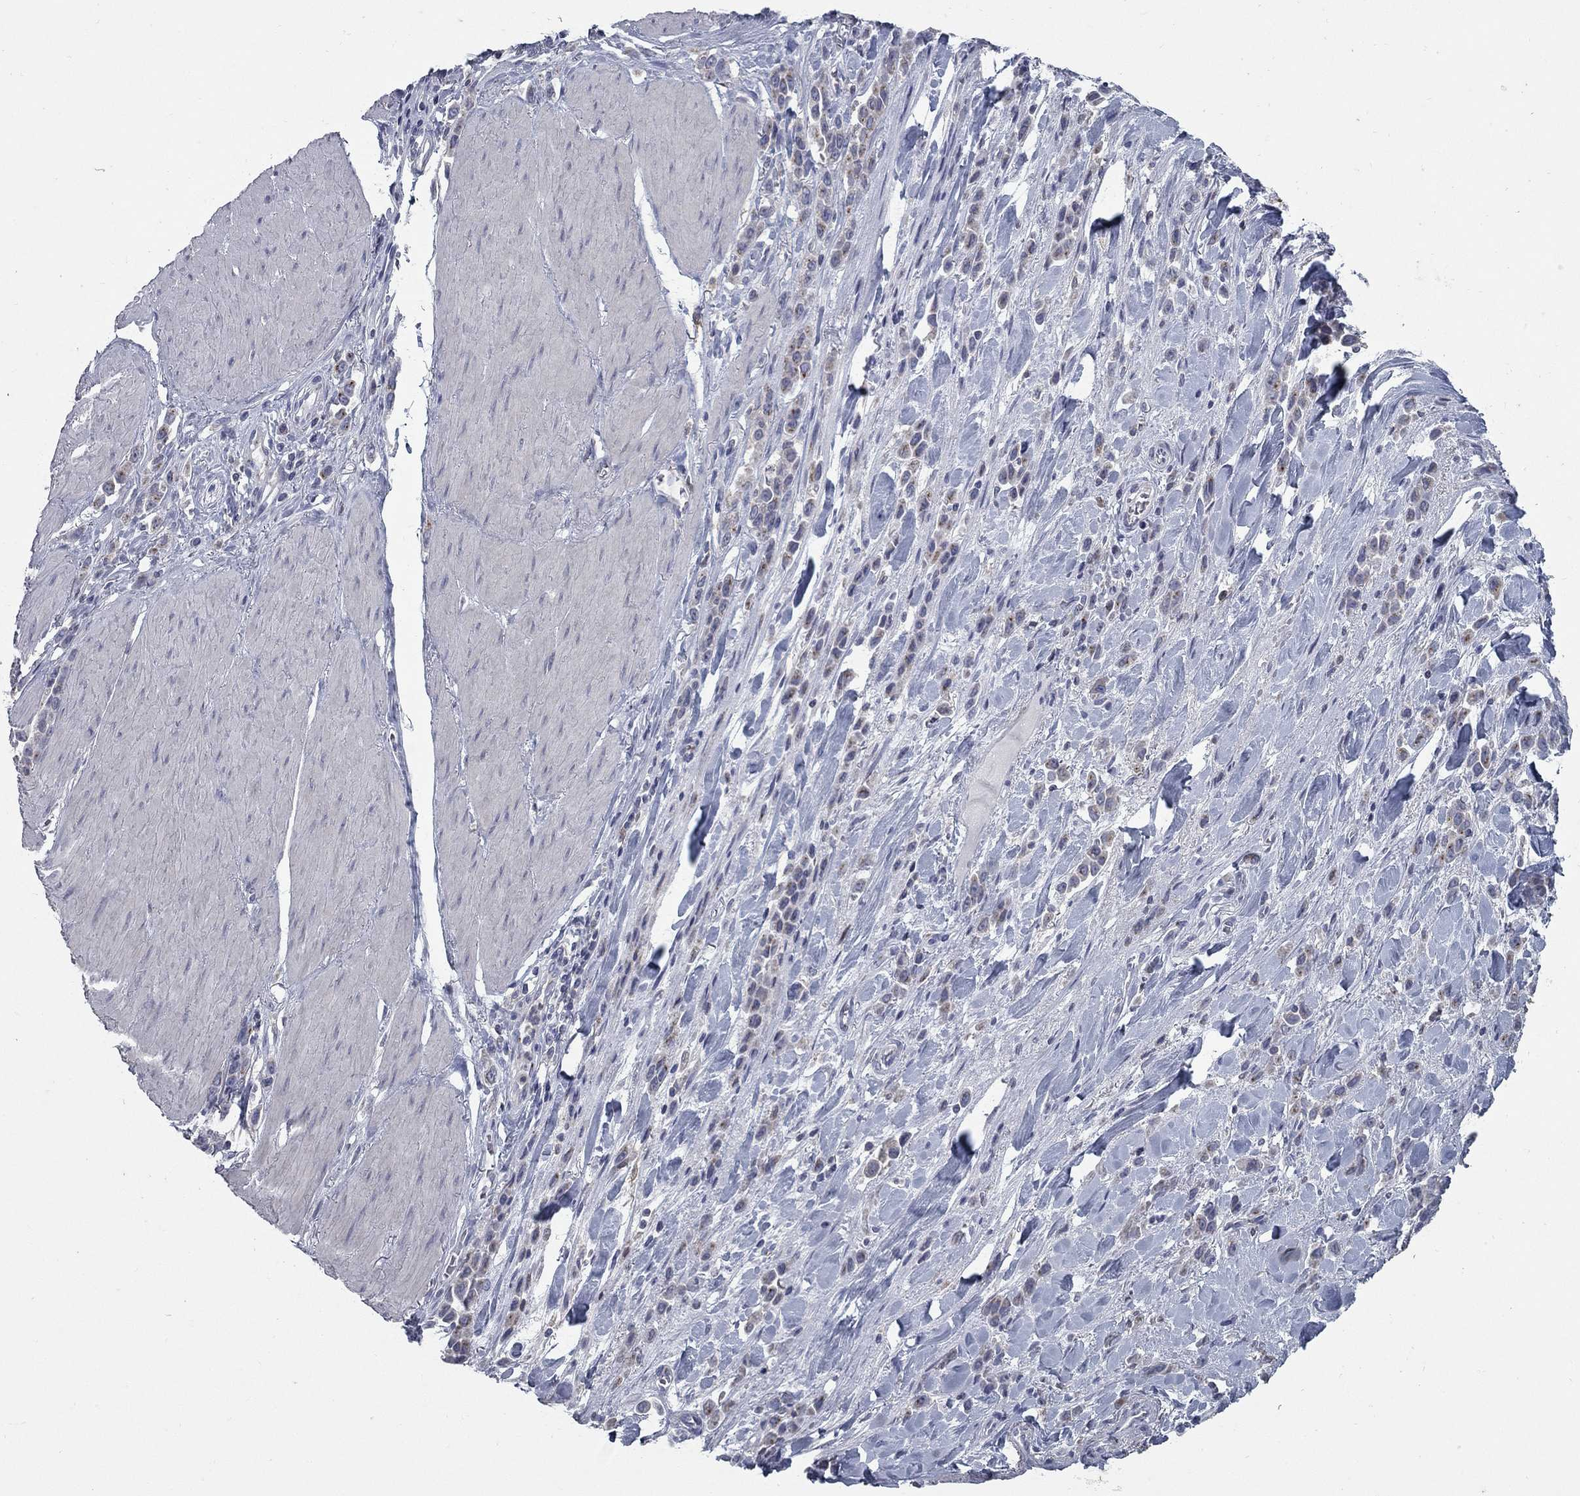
{"staining": {"intensity": "moderate", "quantity": "<25%", "location": "cytoplasmic/membranous"}, "tissue": "stomach cancer", "cell_type": "Tumor cells", "image_type": "cancer", "snomed": [{"axis": "morphology", "description": "Adenocarcinoma, NOS"}, {"axis": "topography", "description": "Stomach"}], "caption": "This micrograph exhibits stomach adenocarcinoma stained with immunohistochemistry (IHC) to label a protein in brown. The cytoplasmic/membranous of tumor cells show moderate positivity for the protein. Nuclei are counter-stained blue.", "gene": "KIAA0319L", "patient": {"sex": "male", "age": 47}}